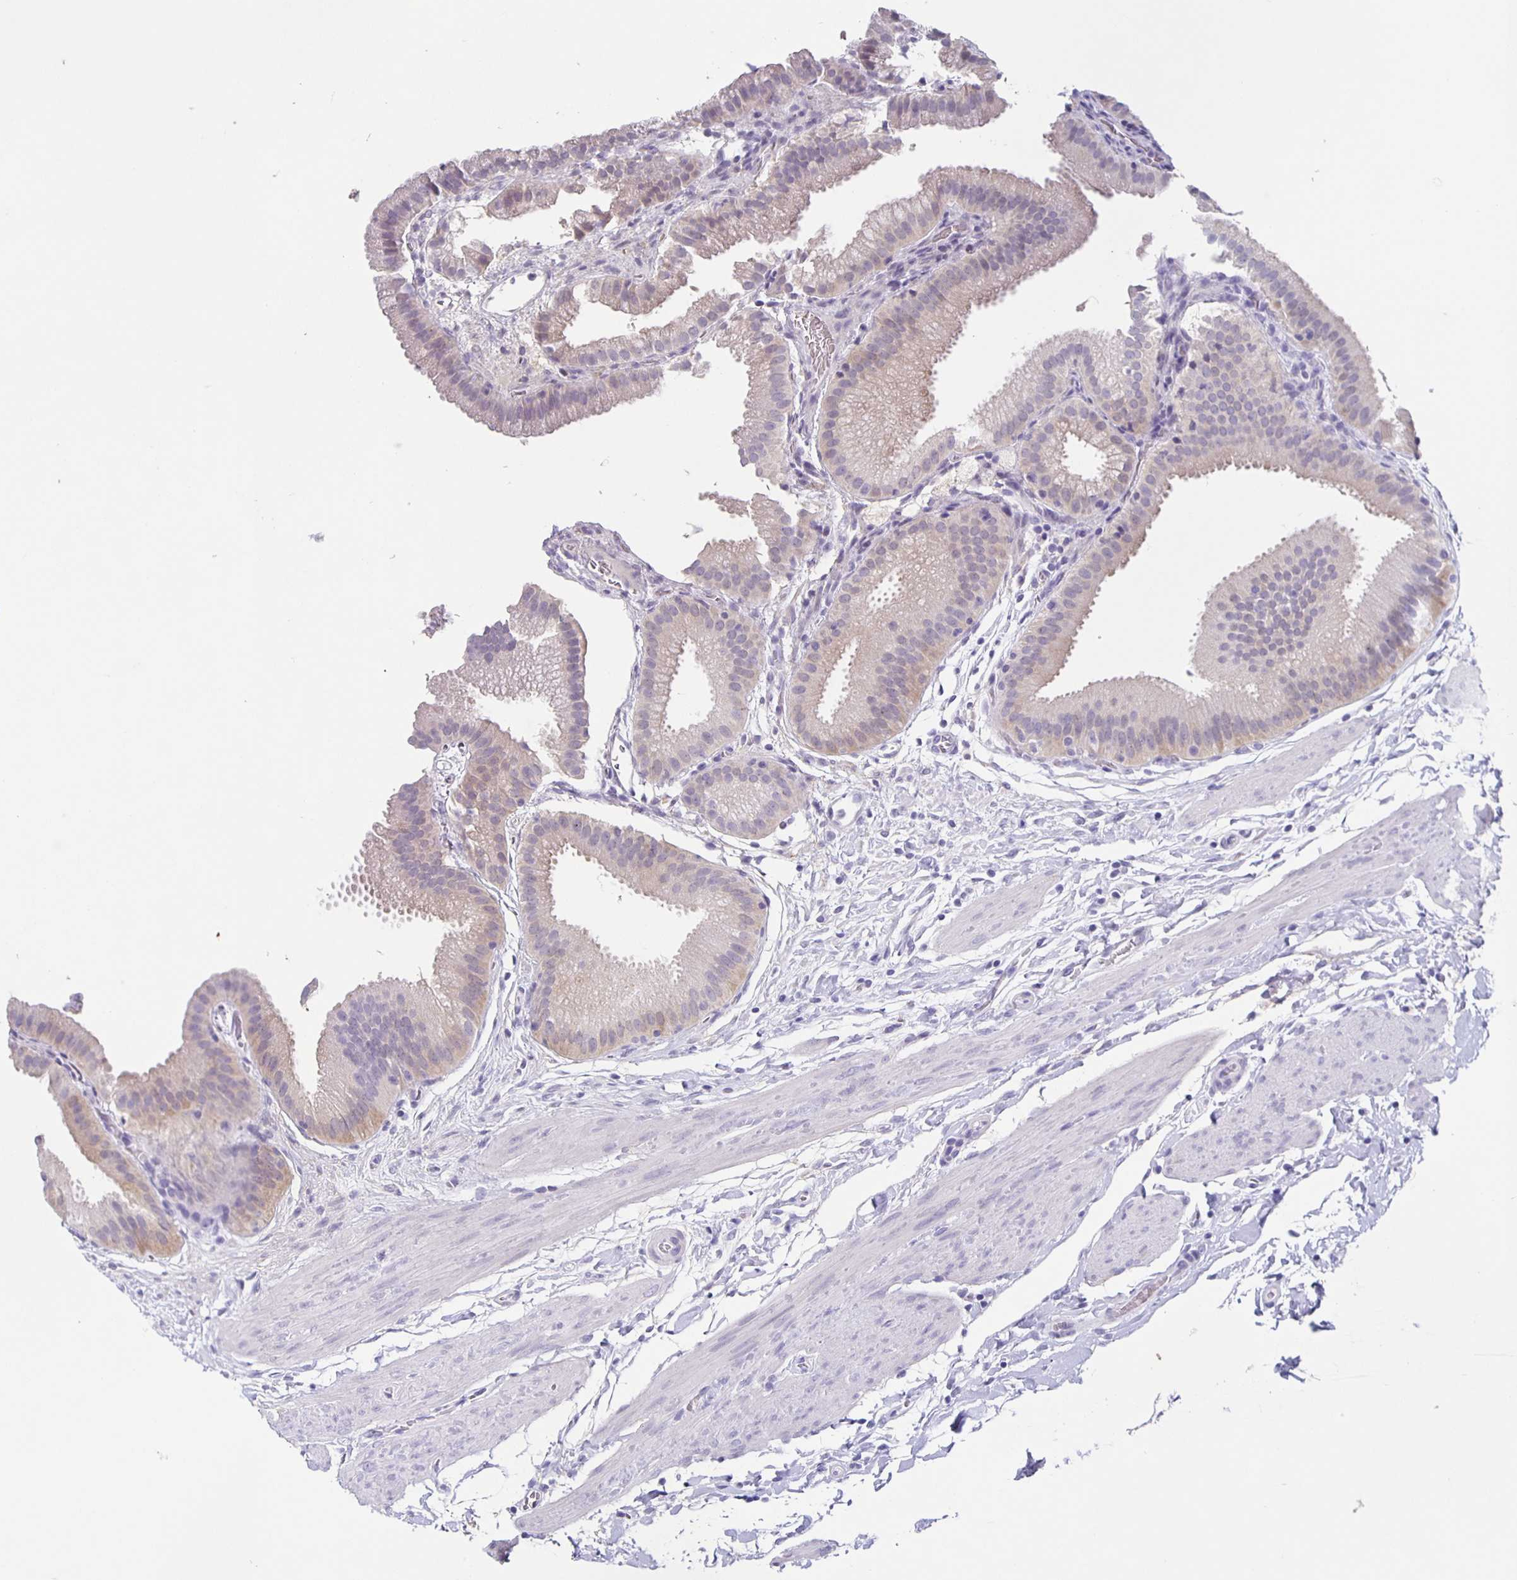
{"staining": {"intensity": "weak", "quantity": "<25%", "location": "cytoplasmic/membranous"}, "tissue": "gallbladder", "cell_type": "Glandular cells", "image_type": "normal", "snomed": [{"axis": "morphology", "description": "Normal tissue, NOS"}, {"axis": "topography", "description": "Gallbladder"}], "caption": "IHC photomicrograph of benign gallbladder: gallbladder stained with DAB displays no significant protein positivity in glandular cells.", "gene": "CARNS1", "patient": {"sex": "female", "age": 63}}